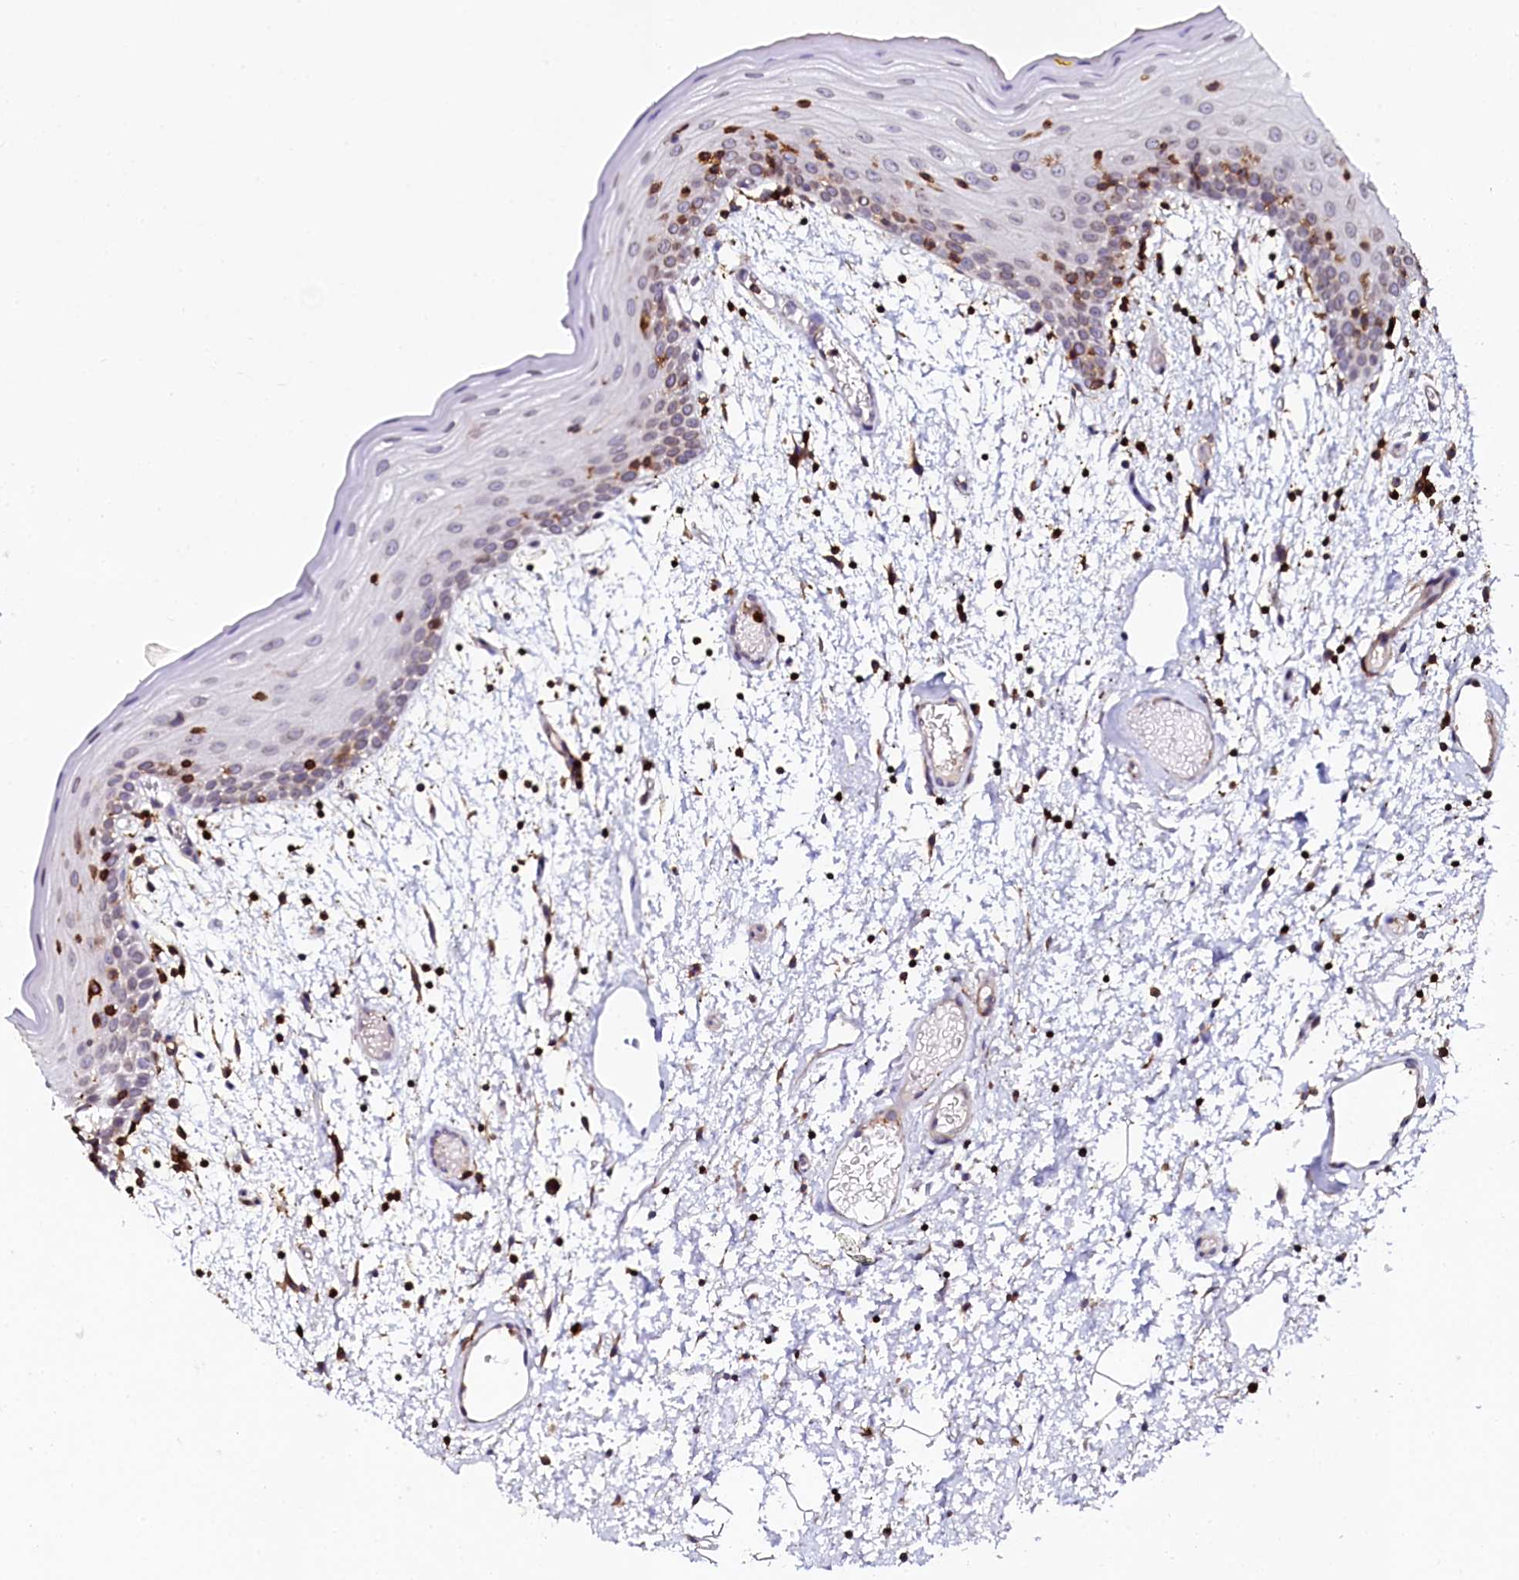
{"staining": {"intensity": "moderate", "quantity": "<25%", "location": "nuclear"}, "tissue": "oral mucosa", "cell_type": "Squamous epithelial cells", "image_type": "normal", "snomed": [{"axis": "morphology", "description": "Normal tissue, NOS"}, {"axis": "topography", "description": "Skeletal muscle"}, {"axis": "topography", "description": "Oral tissue"}, {"axis": "topography", "description": "Salivary gland"}, {"axis": "topography", "description": "Peripheral nerve tissue"}], "caption": "Normal oral mucosa shows moderate nuclear expression in about <25% of squamous epithelial cells Immunohistochemistry (ihc) stains the protein in brown and the nuclei are stained blue..", "gene": "AAAS", "patient": {"sex": "male", "age": 54}}